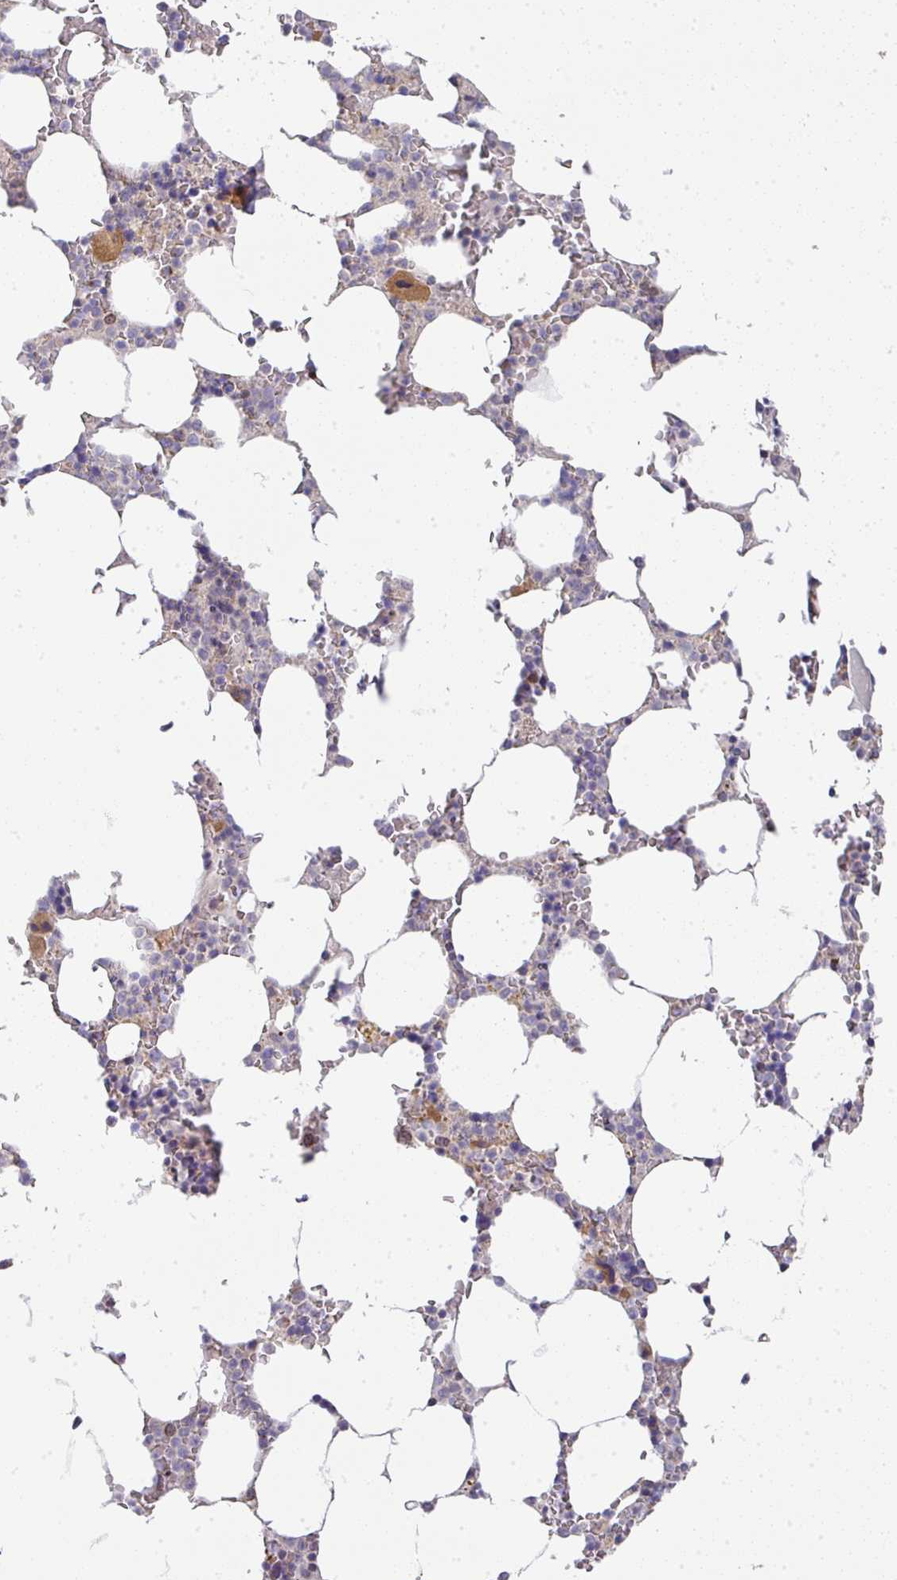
{"staining": {"intensity": "moderate", "quantity": "<25%", "location": "cytoplasmic/membranous"}, "tissue": "bone marrow", "cell_type": "Hematopoietic cells", "image_type": "normal", "snomed": [{"axis": "morphology", "description": "Normal tissue, NOS"}, {"axis": "topography", "description": "Bone marrow"}], "caption": "Immunohistochemical staining of unremarkable human bone marrow displays moderate cytoplasmic/membranous protein expression in approximately <25% of hematopoietic cells.", "gene": "STK35", "patient": {"sex": "male", "age": 64}}